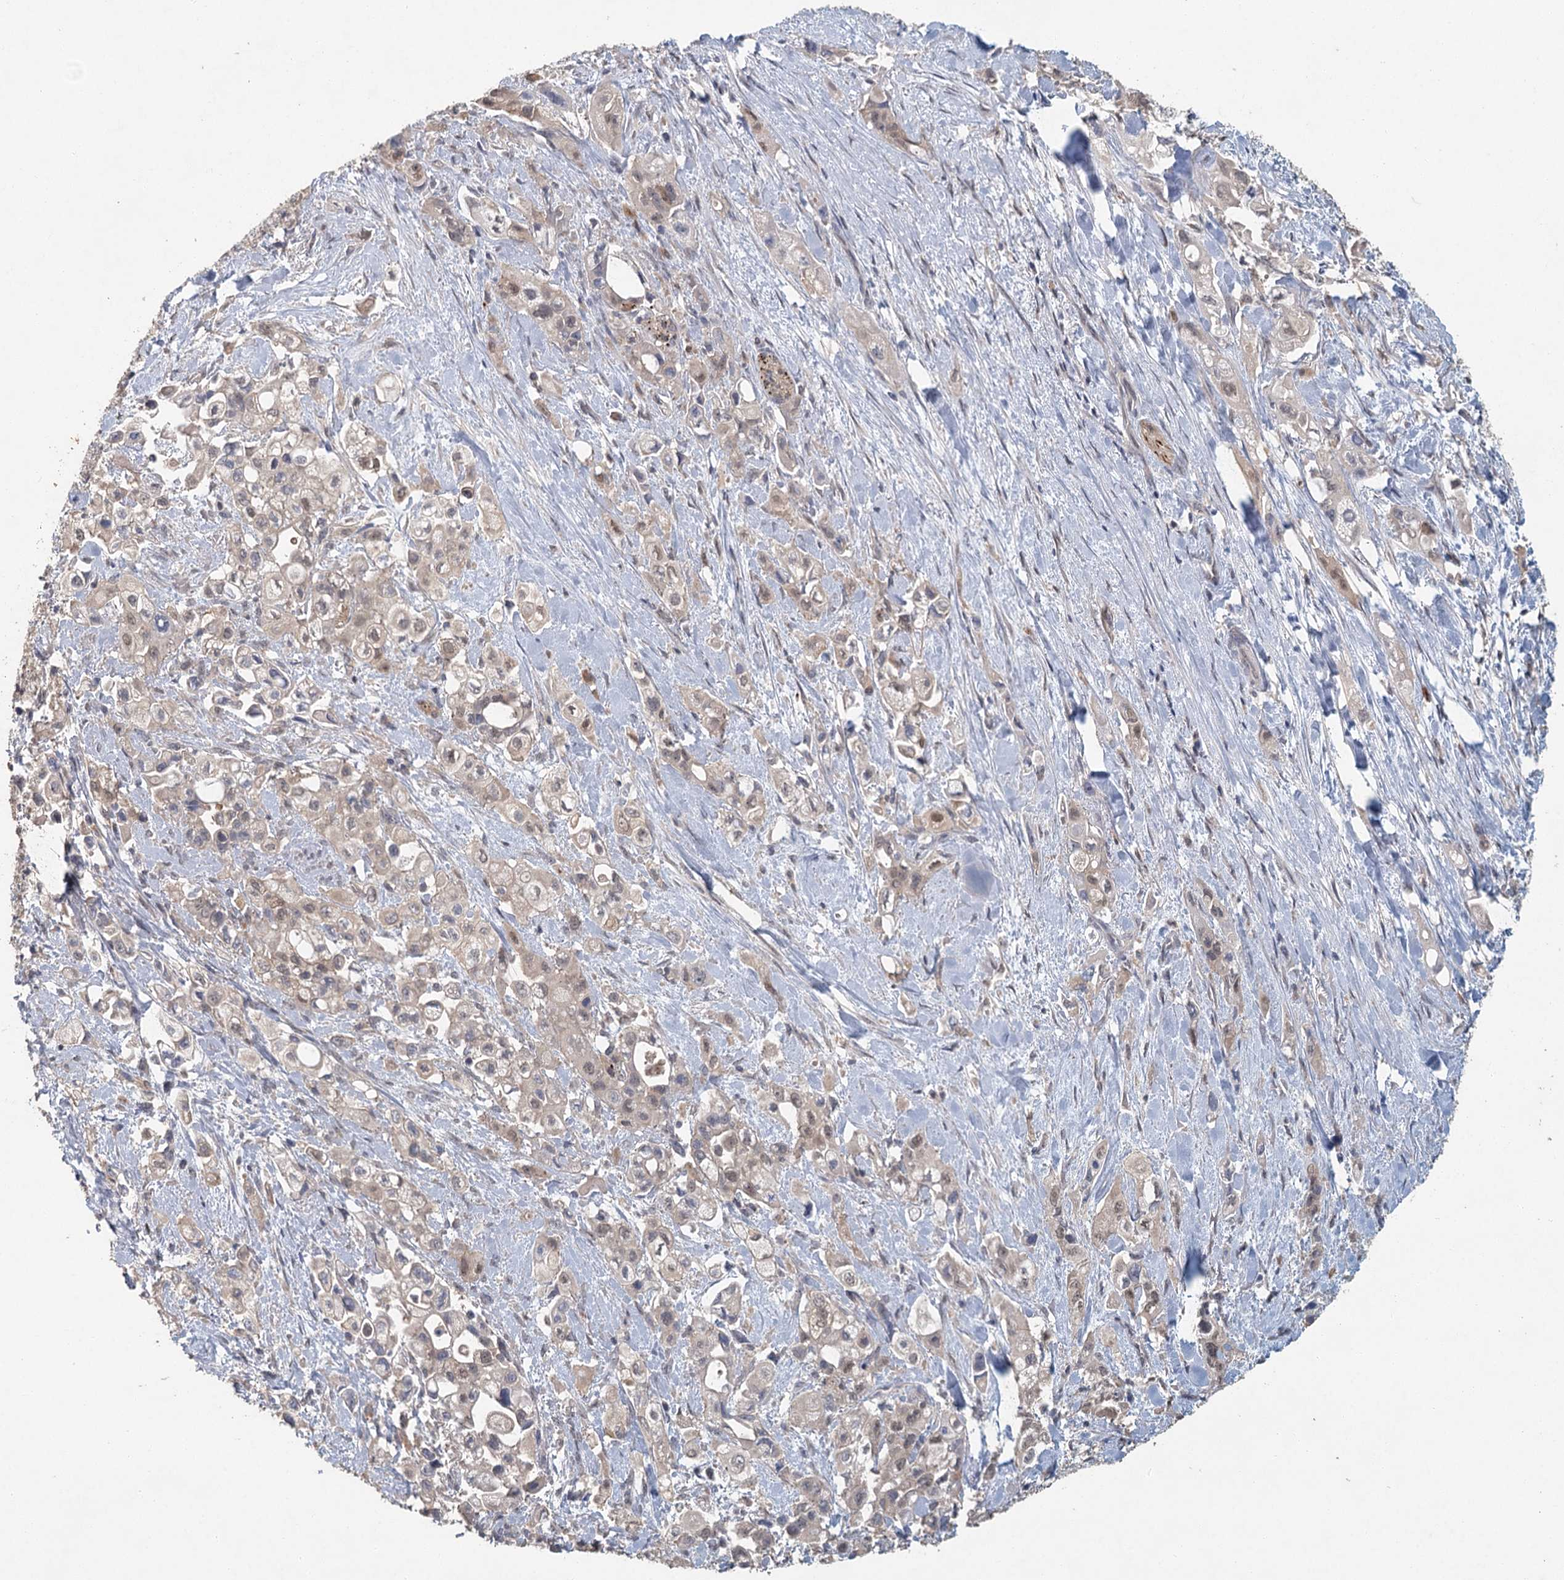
{"staining": {"intensity": "weak", "quantity": "<25%", "location": "nuclear"}, "tissue": "pancreatic cancer", "cell_type": "Tumor cells", "image_type": "cancer", "snomed": [{"axis": "morphology", "description": "Adenocarcinoma, NOS"}, {"axis": "topography", "description": "Pancreas"}], "caption": "This is a image of immunohistochemistry (IHC) staining of pancreatic cancer (adenocarcinoma), which shows no positivity in tumor cells.", "gene": "ADK", "patient": {"sex": "female", "age": 66}}